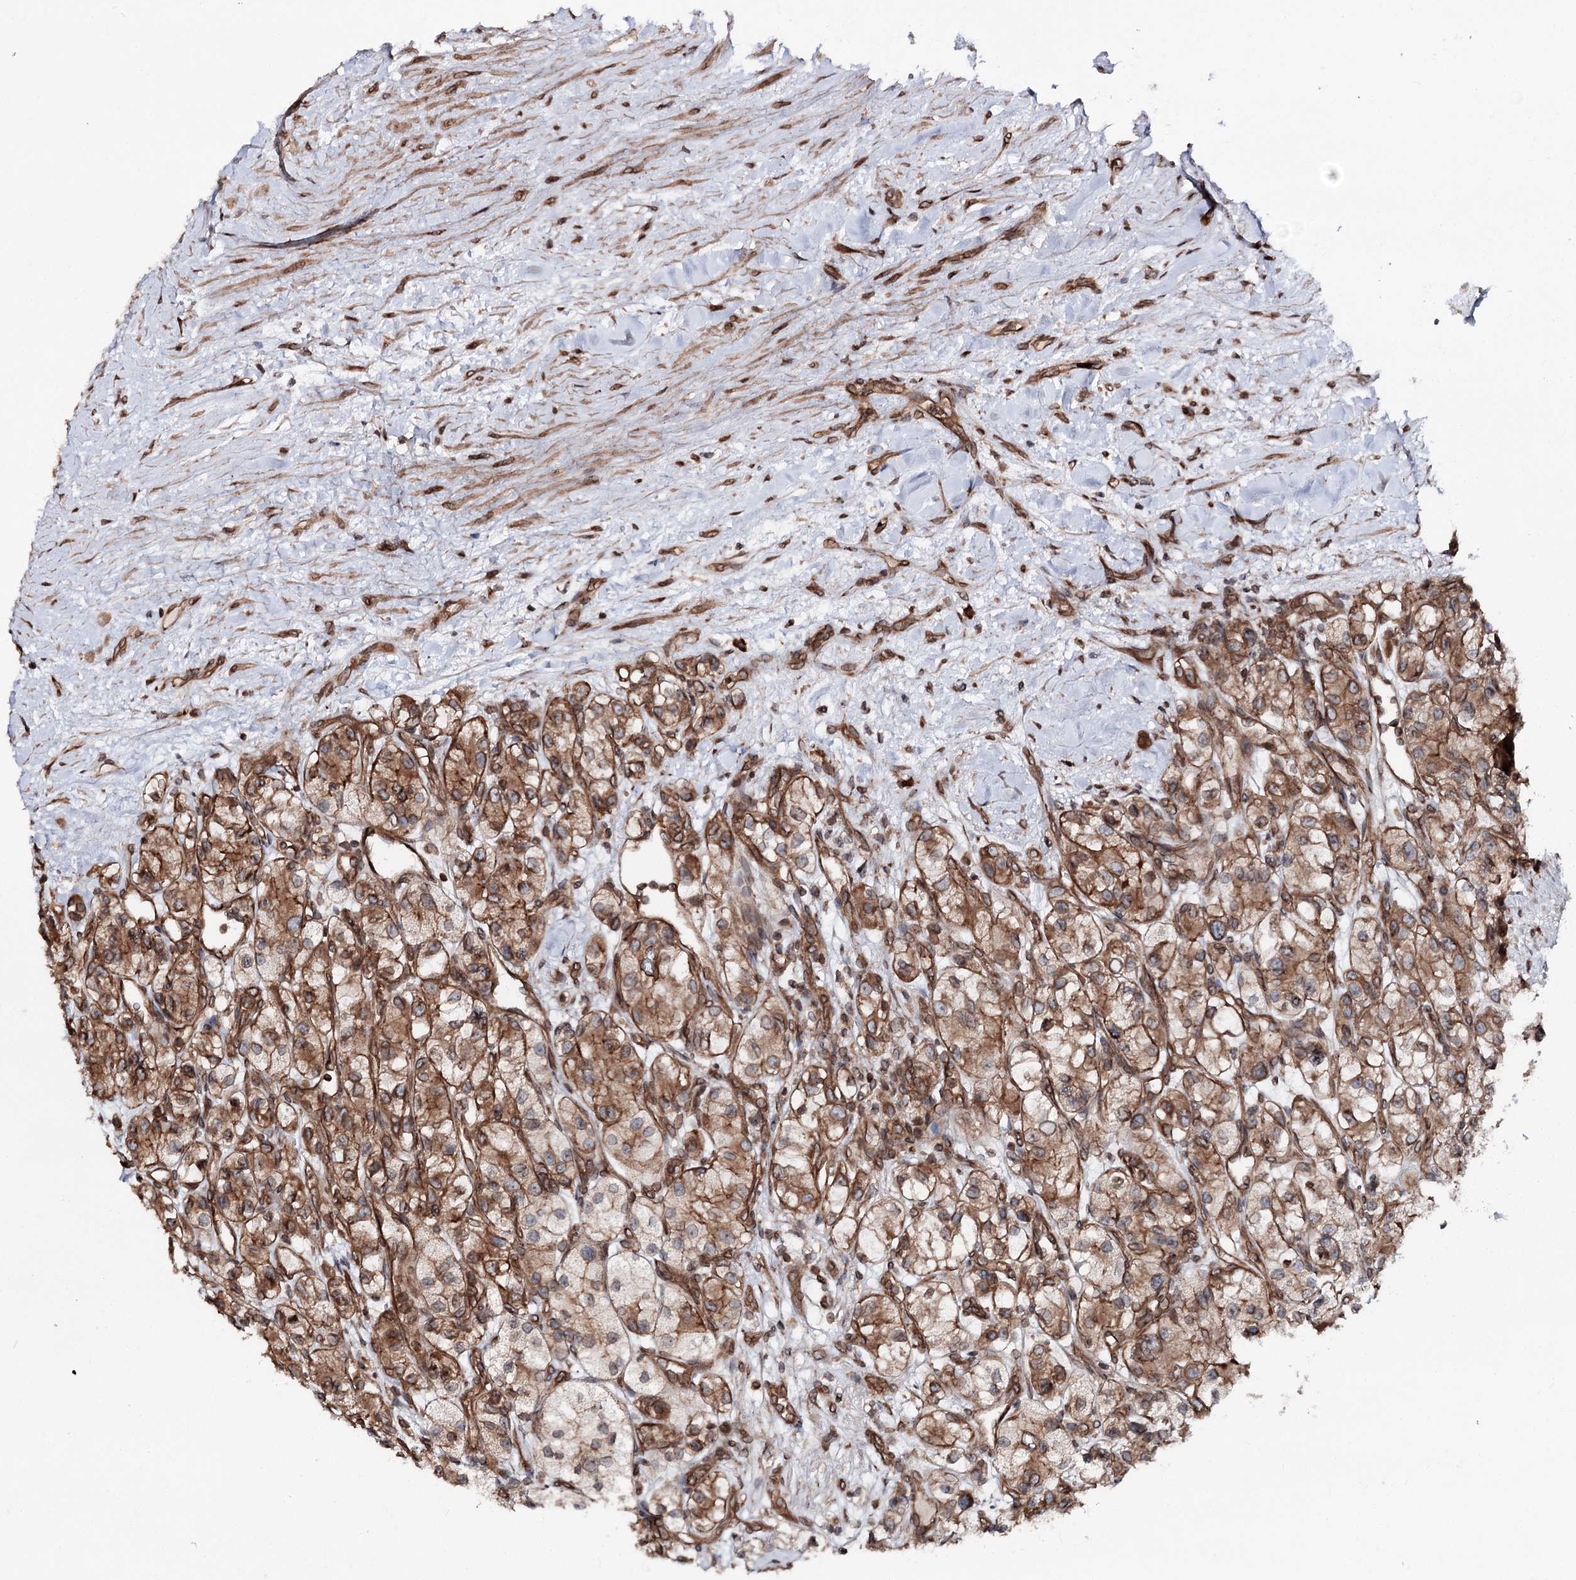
{"staining": {"intensity": "moderate", "quantity": "25%-75%", "location": "cytoplasmic/membranous,nuclear"}, "tissue": "renal cancer", "cell_type": "Tumor cells", "image_type": "cancer", "snomed": [{"axis": "morphology", "description": "Adenocarcinoma, NOS"}, {"axis": "topography", "description": "Kidney"}], "caption": "Human renal cancer stained with a brown dye reveals moderate cytoplasmic/membranous and nuclear positive staining in approximately 25%-75% of tumor cells.", "gene": "FGFR1OP2", "patient": {"sex": "female", "age": 57}}